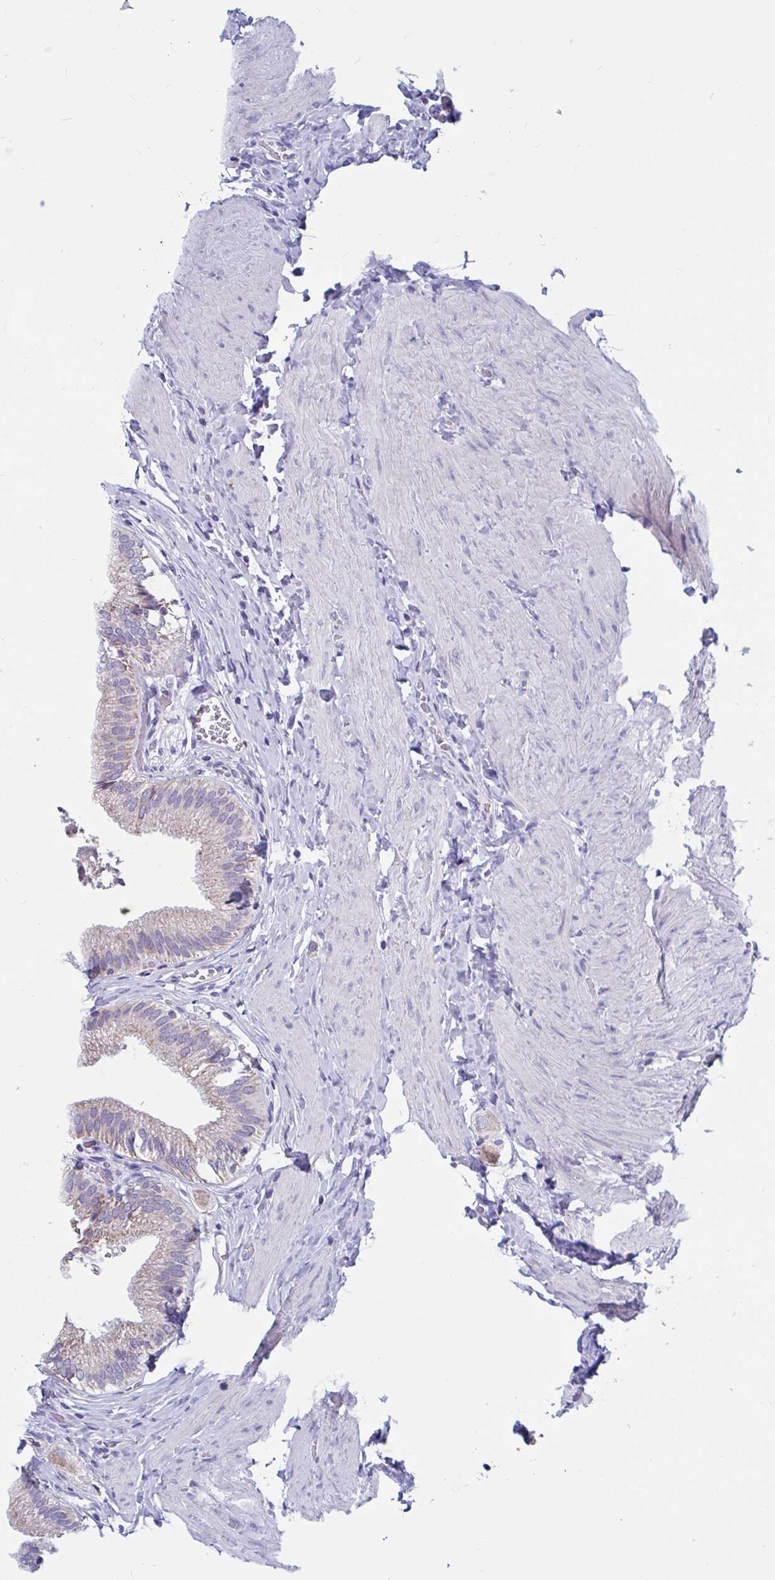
{"staining": {"intensity": "weak", "quantity": "25%-75%", "location": "cytoplasmic/membranous"}, "tissue": "gallbladder", "cell_type": "Glandular cells", "image_type": "normal", "snomed": [{"axis": "morphology", "description": "Normal tissue, NOS"}, {"axis": "topography", "description": "Gallbladder"}, {"axis": "topography", "description": "Peripheral nerve tissue"}], "caption": "The photomicrograph reveals a brown stain indicating the presence of a protein in the cytoplasmic/membranous of glandular cells in gallbladder.", "gene": "OR13A1", "patient": {"sex": "male", "age": 17}}